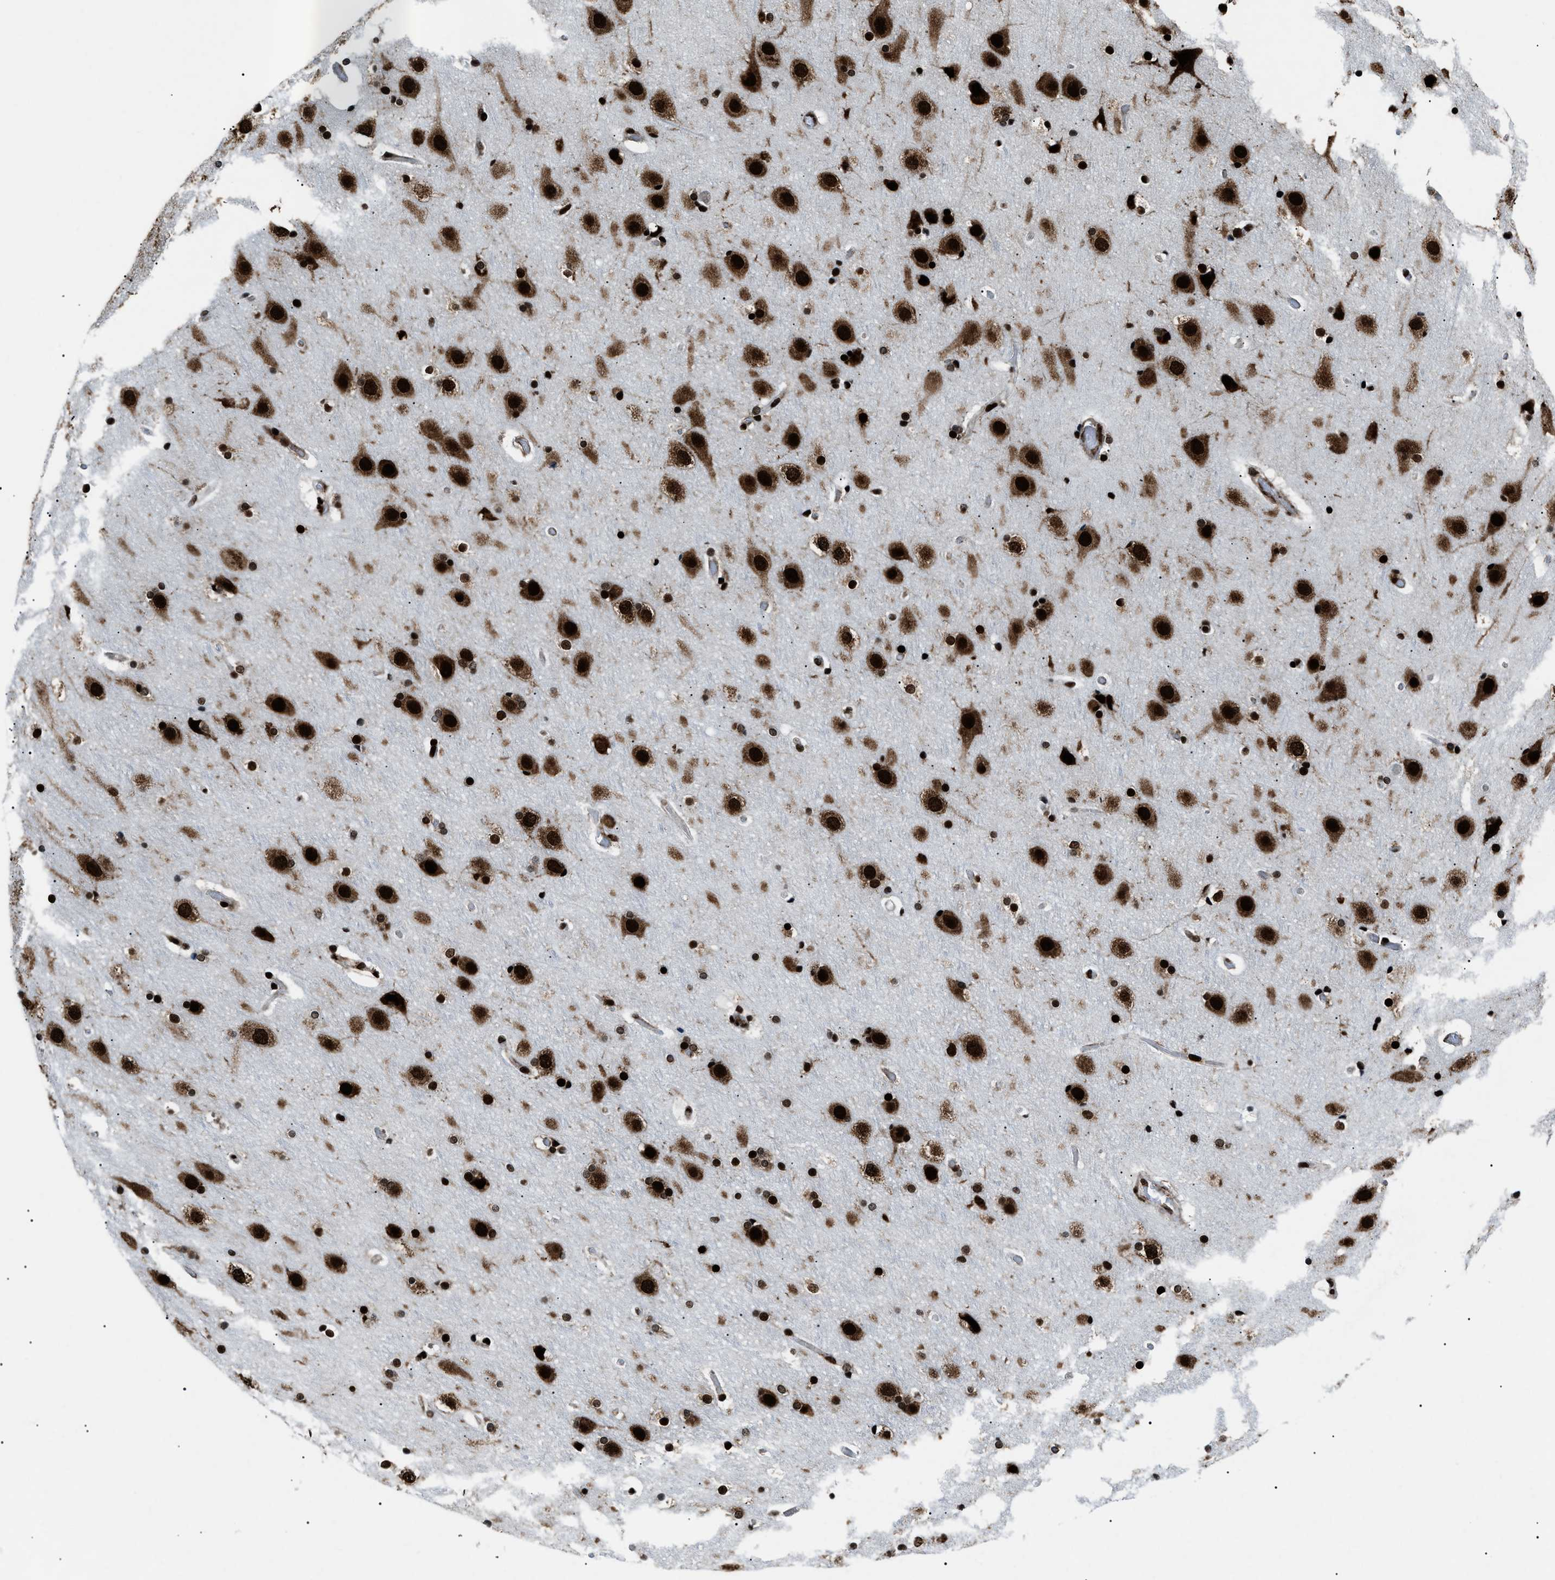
{"staining": {"intensity": "strong", "quantity": ">75%", "location": "nuclear"}, "tissue": "cerebral cortex", "cell_type": "Endothelial cells", "image_type": "normal", "snomed": [{"axis": "morphology", "description": "Normal tissue, NOS"}, {"axis": "topography", "description": "Cerebral cortex"}], "caption": "Endothelial cells show high levels of strong nuclear staining in about >75% of cells in unremarkable cerebral cortex.", "gene": "HNRNPK", "patient": {"sex": "male", "age": 57}}